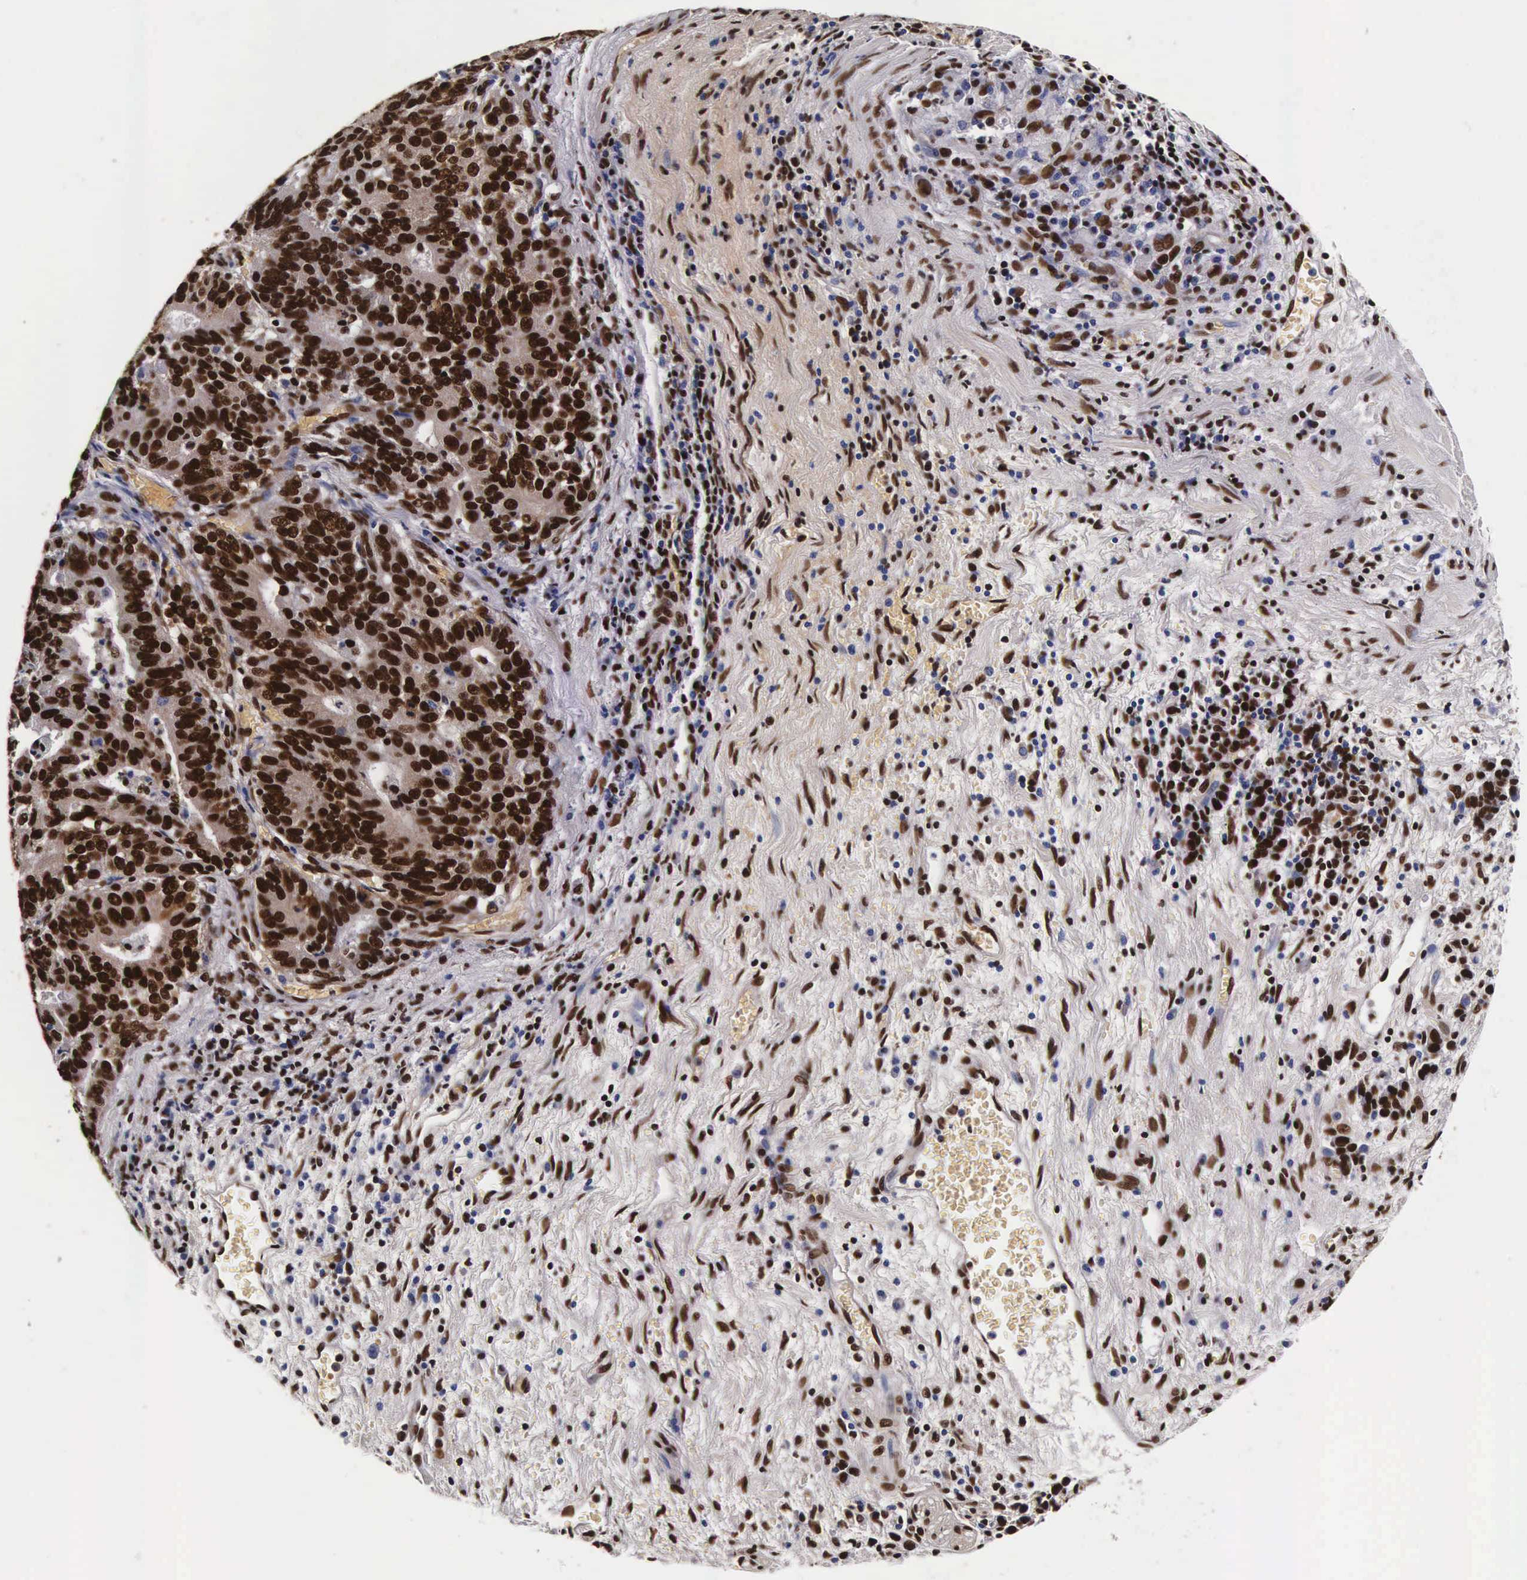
{"staining": {"intensity": "strong", "quantity": ">75%", "location": "cytoplasmic/membranous,nuclear"}, "tissue": "stomach cancer", "cell_type": "Tumor cells", "image_type": "cancer", "snomed": [{"axis": "morphology", "description": "Adenocarcinoma, NOS"}, {"axis": "topography", "description": "Stomach, upper"}], "caption": "The image reveals immunohistochemical staining of adenocarcinoma (stomach). There is strong cytoplasmic/membranous and nuclear expression is seen in approximately >75% of tumor cells. The staining is performed using DAB (3,3'-diaminobenzidine) brown chromogen to label protein expression. The nuclei are counter-stained blue using hematoxylin.", "gene": "PABPN1", "patient": {"sex": "female", "age": 50}}